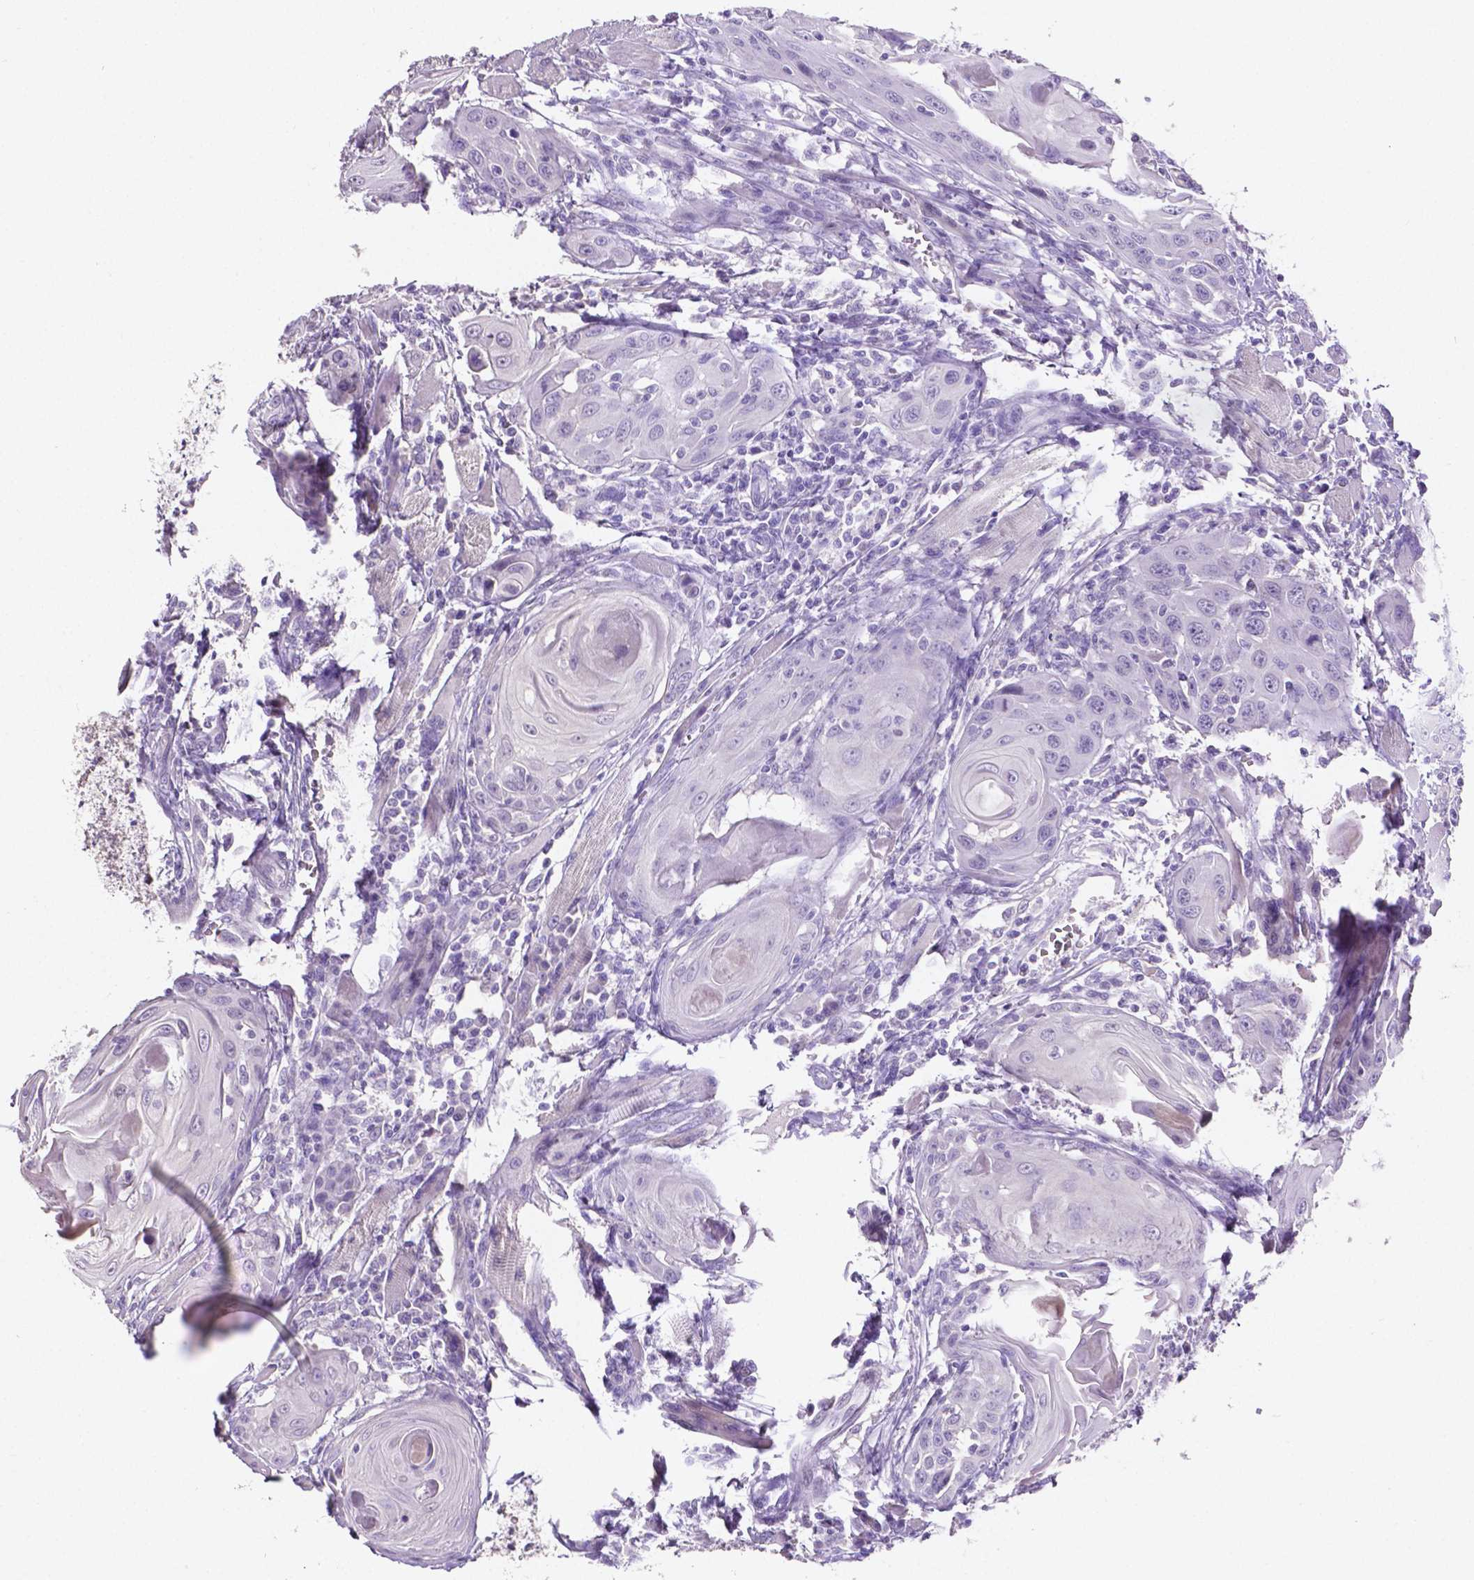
{"staining": {"intensity": "negative", "quantity": "none", "location": "none"}, "tissue": "head and neck cancer", "cell_type": "Tumor cells", "image_type": "cancer", "snomed": [{"axis": "morphology", "description": "Squamous cell carcinoma, NOS"}, {"axis": "topography", "description": "Head-Neck"}], "caption": "Tumor cells are negative for protein expression in human squamous cell carcinoma (head and neck). (Immunohistochemistry, brightfield microscopy, high magnification).", "gene": "SLC22A2", "patient": {"sex": "female", "age": 80}}